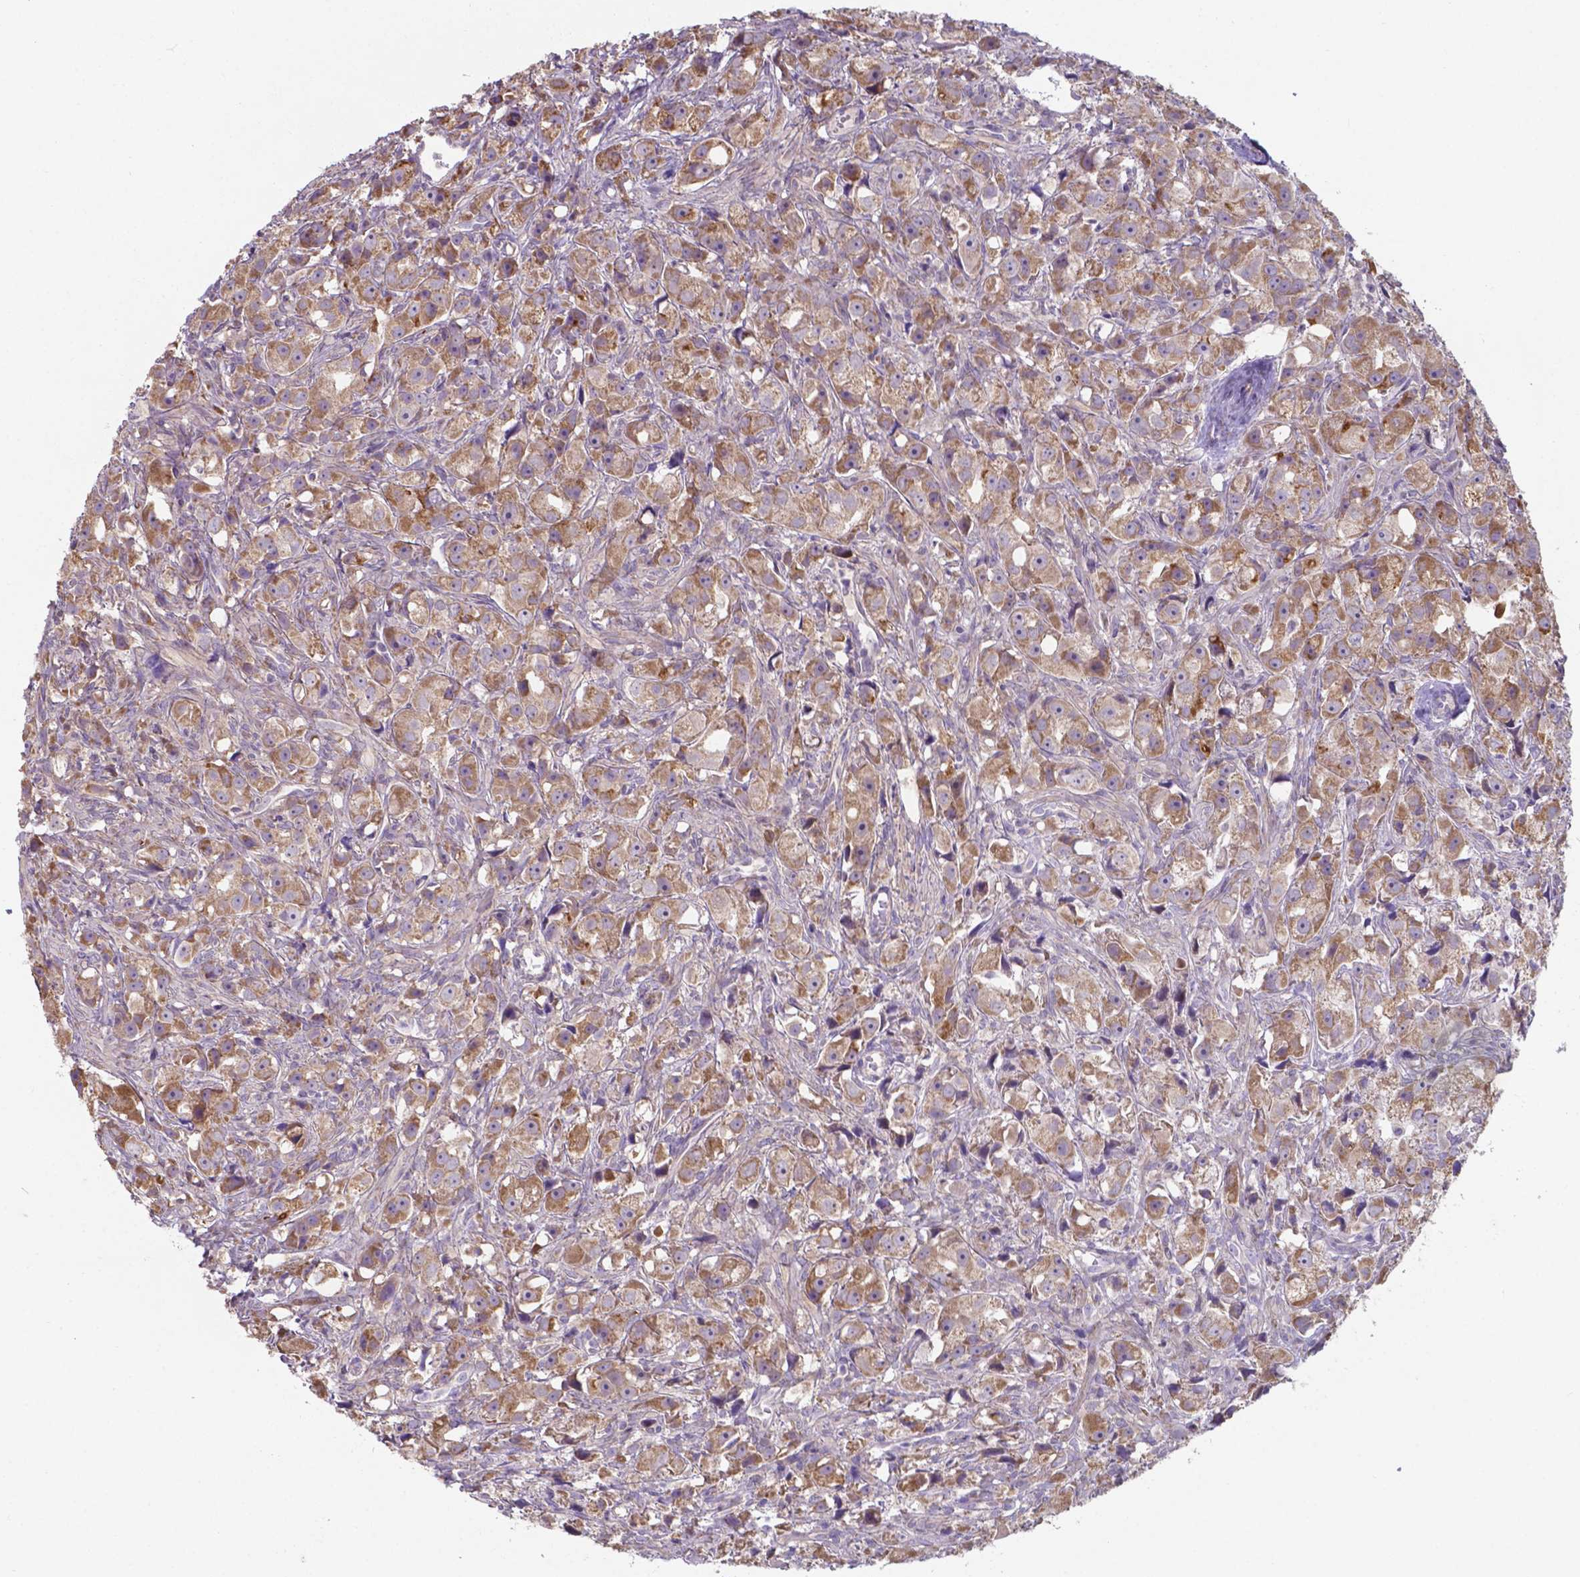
{"staining": {"intensity": "moderate", "quantity": ">75%", "location": "cytoplasmic/membranous"}, "tissue": "prostate cancer", "cell_type": "Tumor cells", "image_type": "cancer", "snomed": [{"axis": "morphology", "description": "Adenocarcinoma, High grade"}, {"axis": "topography", "description": "Prostate"}], "caption": "DAB (3,3'-diaminobenzidine) immunohistochemical staining of human prostate cancer exhibits moderate cytoplasmic/membranous protein positivity in about >75% of tumor cells.", "gene": "FAM114A1", "patient": {"sex": "male", "age": 75}}